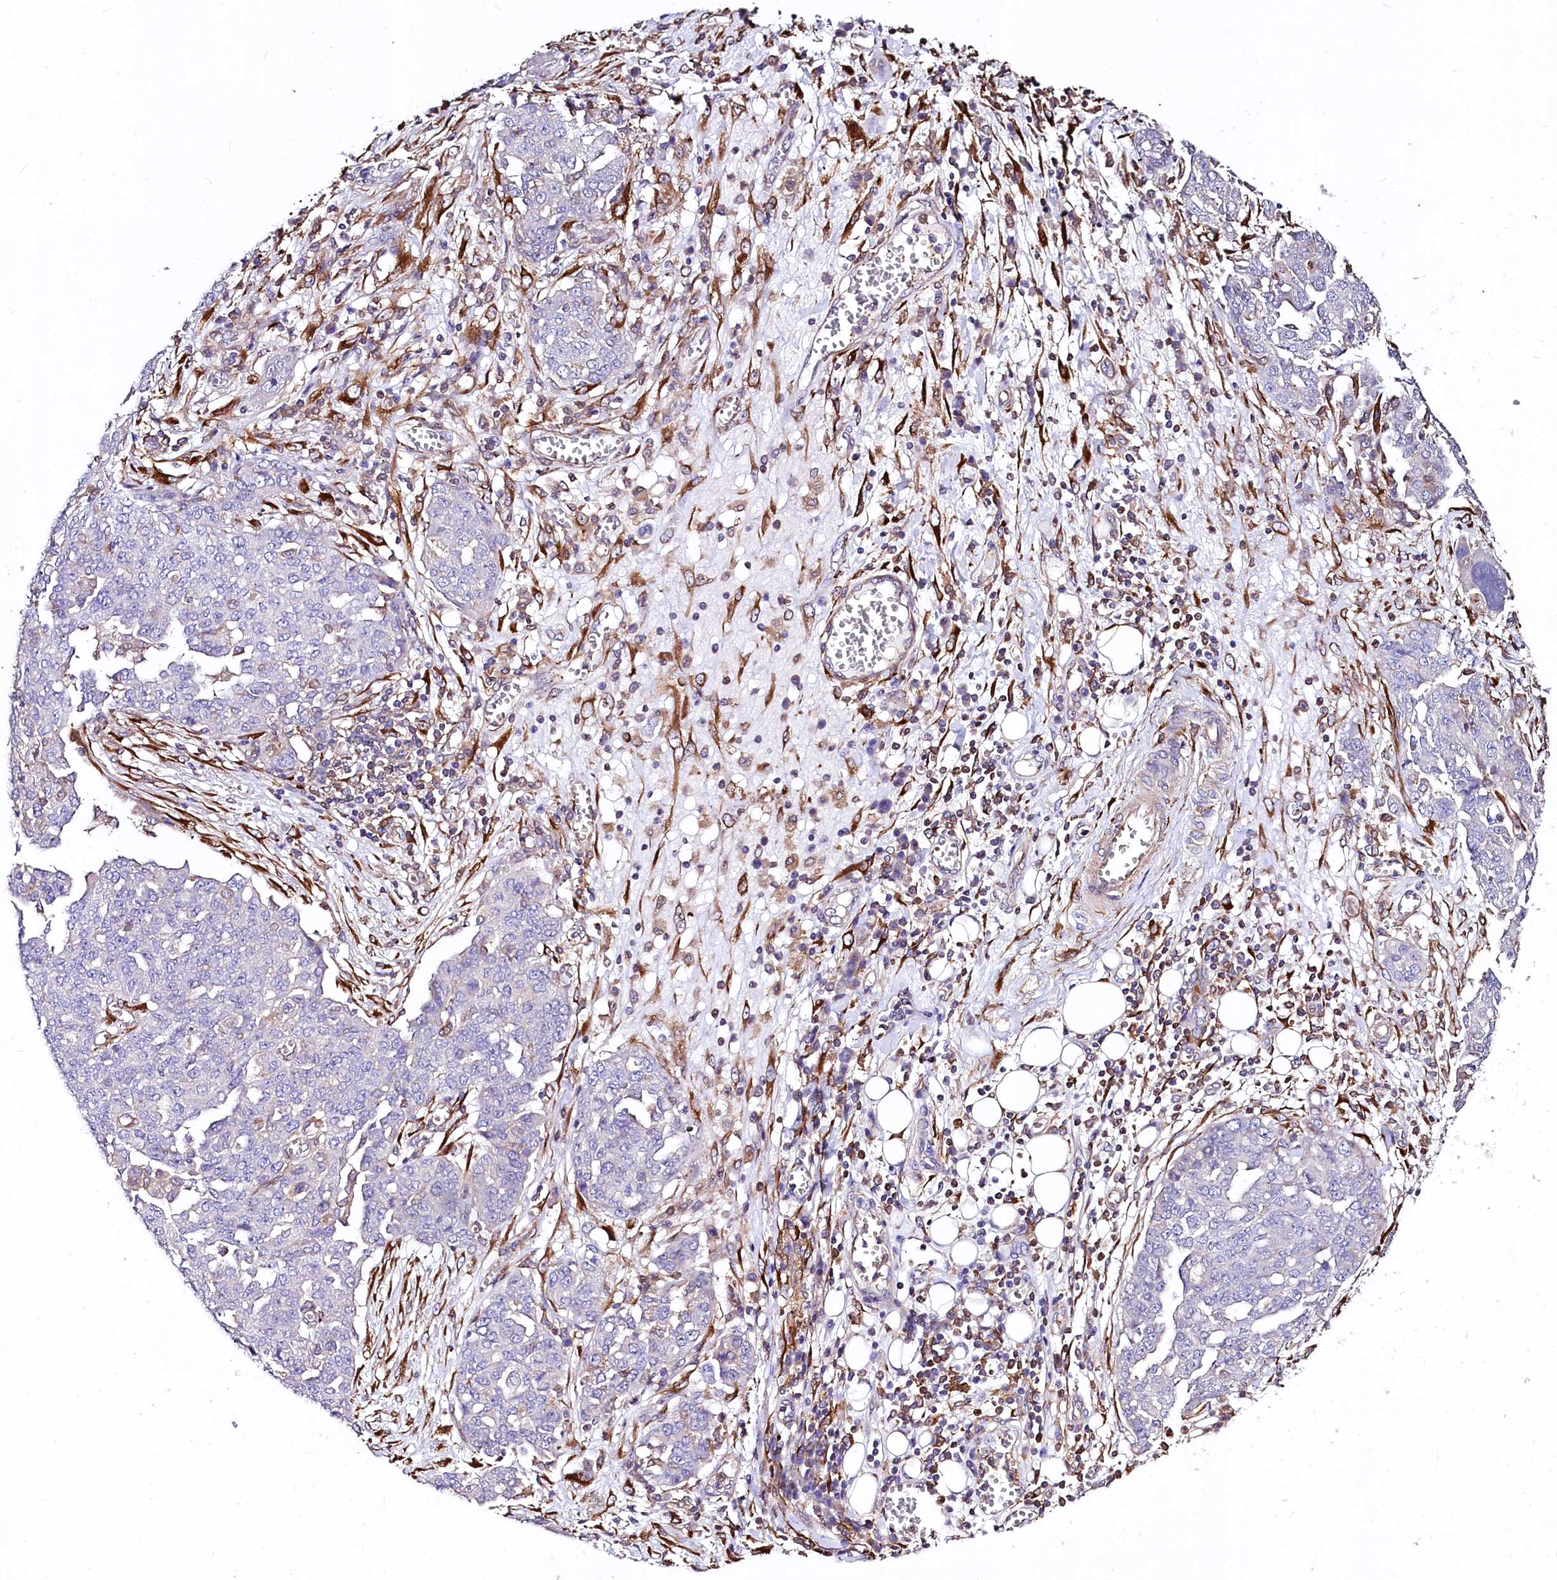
{"staining": {"intensity": "negative", "quantity": "none", "location": "none"}, "tissue": "ovarian cancer", "cell_type": "Tumor cells", "image_type": "cancer", "snomed": [{"axis": "morphology", "description": "Cystadenocarcinoma, serous, NOS"}, {"axis": "topography", "description": "Soft tissue"}, {"axis": "topography", "description": "Ovary"}], "caption": "Immunohistochemistry micrograph of ovarian serous cystadenocarcinoma stained for a protein (brown), which exhibits no positivity in tumor cells.", "gene": "FCHSD2", "patient": {"sex": "female", "age": 57}}